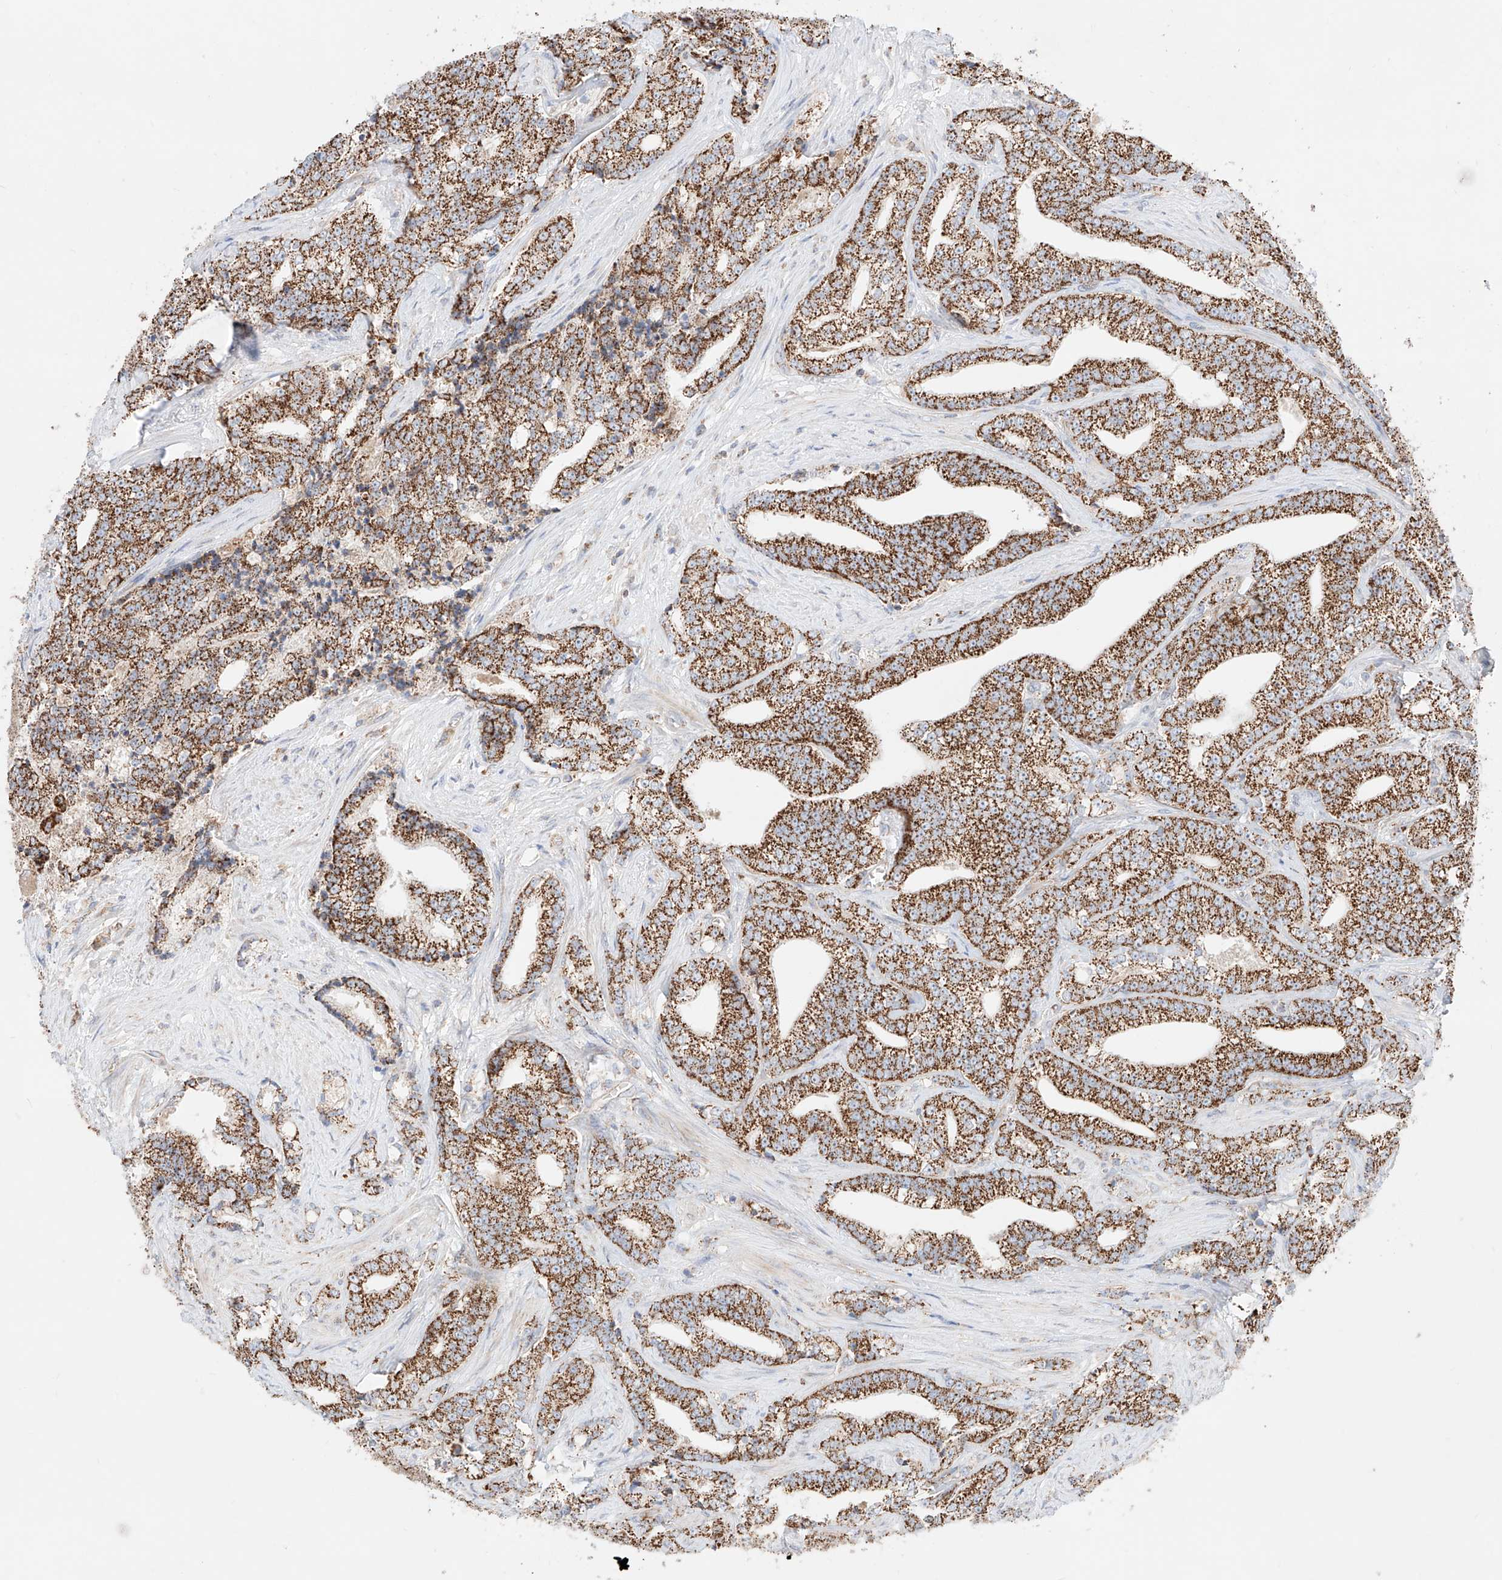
{"staining": {"intensity": "strong", "quantity": ">75%", "location": "cytoplasmic/membranous"}, "tissue": "prostate cancer", "cell_type": "Tumor cells", "image_type": "cancer", "snomed": [{"axis": "morphology", "description": "Adenocarcinoma, High grade"}, {"axis": "topography", "description": "Prostate and seminal vesicle, NOS"}], "caption": "The histopathology image demonstrates immunohistochemical staining of prostate cancer (high-grade adenocarcinoma). There is strong cytoplasmic/membranous staining is identified in approximately >75% of tumor cells. Immunohistochemistry (ihc) stains the protein of interest in brown and the nuclei are stained blue.", "gene": "KTI12", "patient": {"sex": "male", "age": 67}}